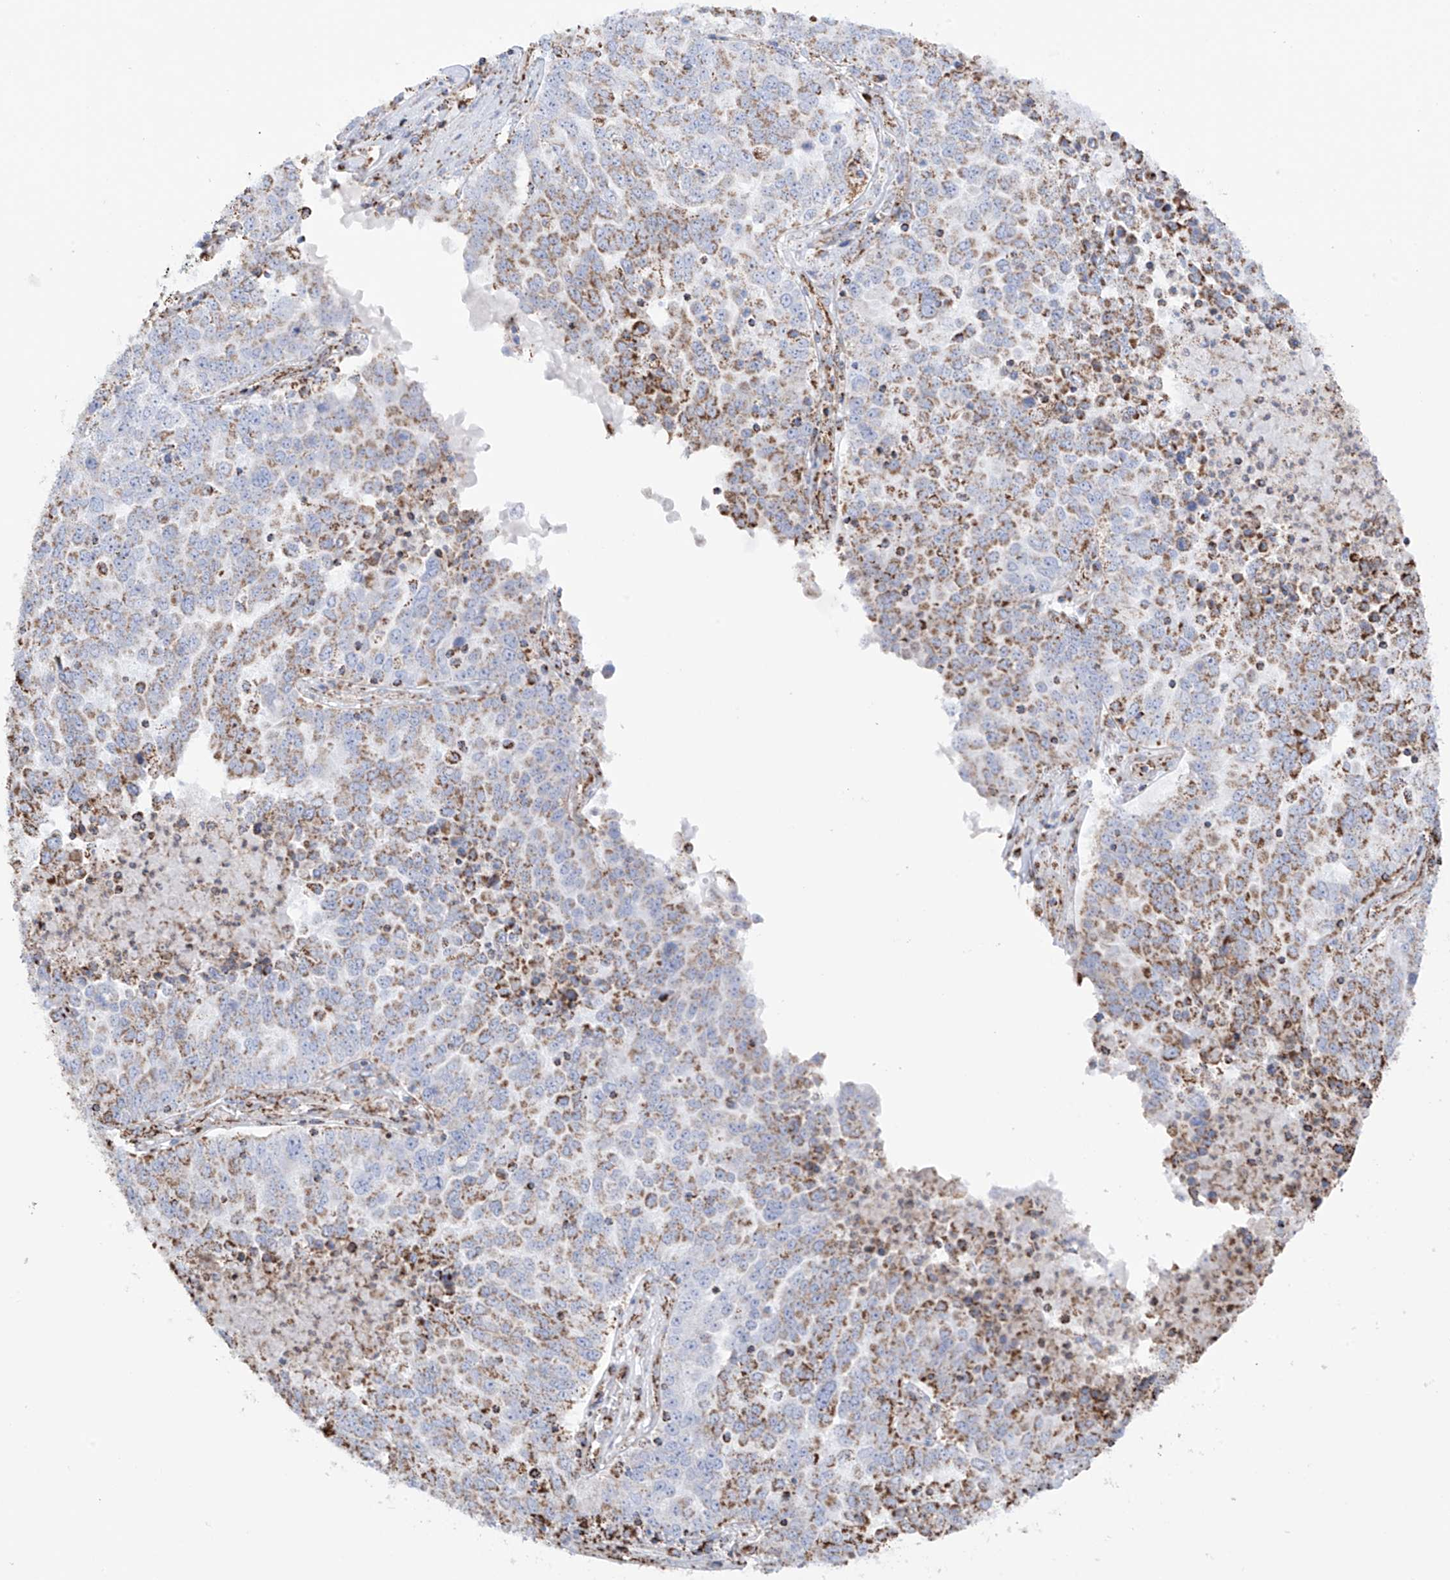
{"staining": {"intensity": "moderate", "quantity": ">75%", "location": "cytoplasmic/membranous"}, "tissue": "ovarian cancer", "cell_type": "Tumor cells", "image_type": "cancer", "snomed": [{"axis": "morphology", "description": "Carcinoma, endometroid"}, {"axis": "topography", "description": "Ovary"}], "caption": "Protein staining of ovarian cancer (endometroid carcinoma) tissue shows moderate cytoplasmic/membranous positivity in about >75% of tumor cells.", "gene": "XKR3", "patient": {"sex": "female", "age": 62}}